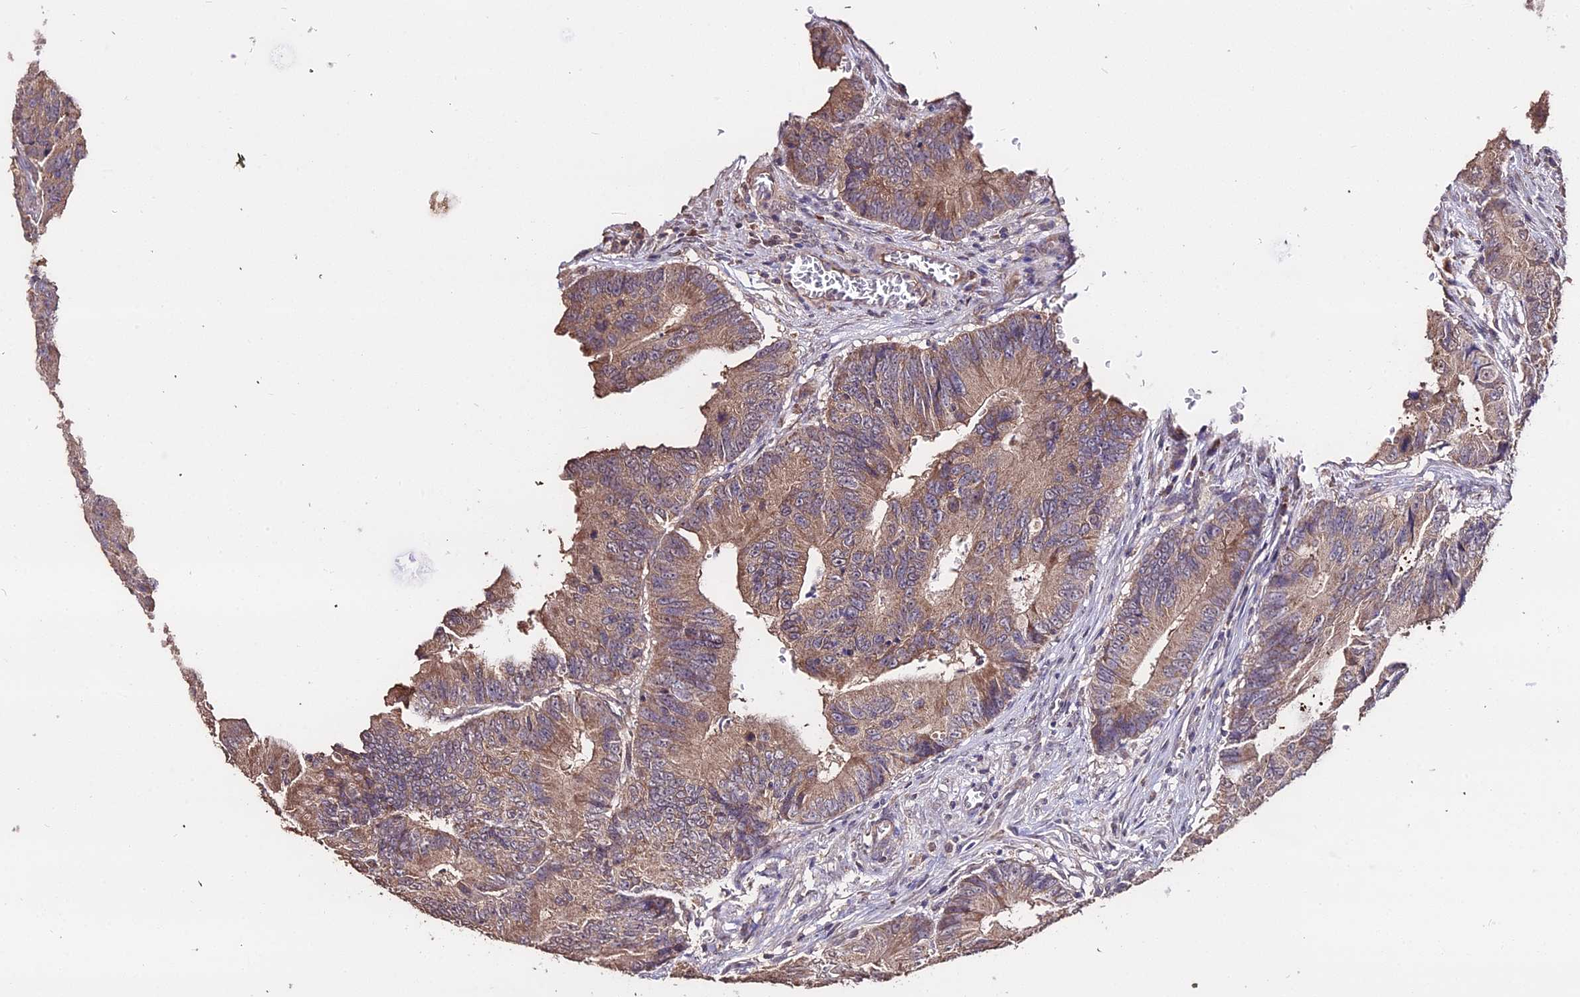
{"staining": {"intensity": "moderate", "quantity": ">75%", "location": "cytoplasmic/membranous"}, "tissue": "colorectal cancer", "cell_type": "Tumor cells", "image_type": "cancer", "snomed": [{"axis": "morphology", "description": "Adenocarcinoma, NOS"}, {"axis": "topography", "description": "Colon"}], "caption": "This is a micrograph of immunohistochemistry (IHC) staining of colorectal cancer, which shows moderate positivity in the cytoplasmic/membranous of tumor cells.", "gene": "METTL13", "patient": {"sex": "male", "age": 85}}